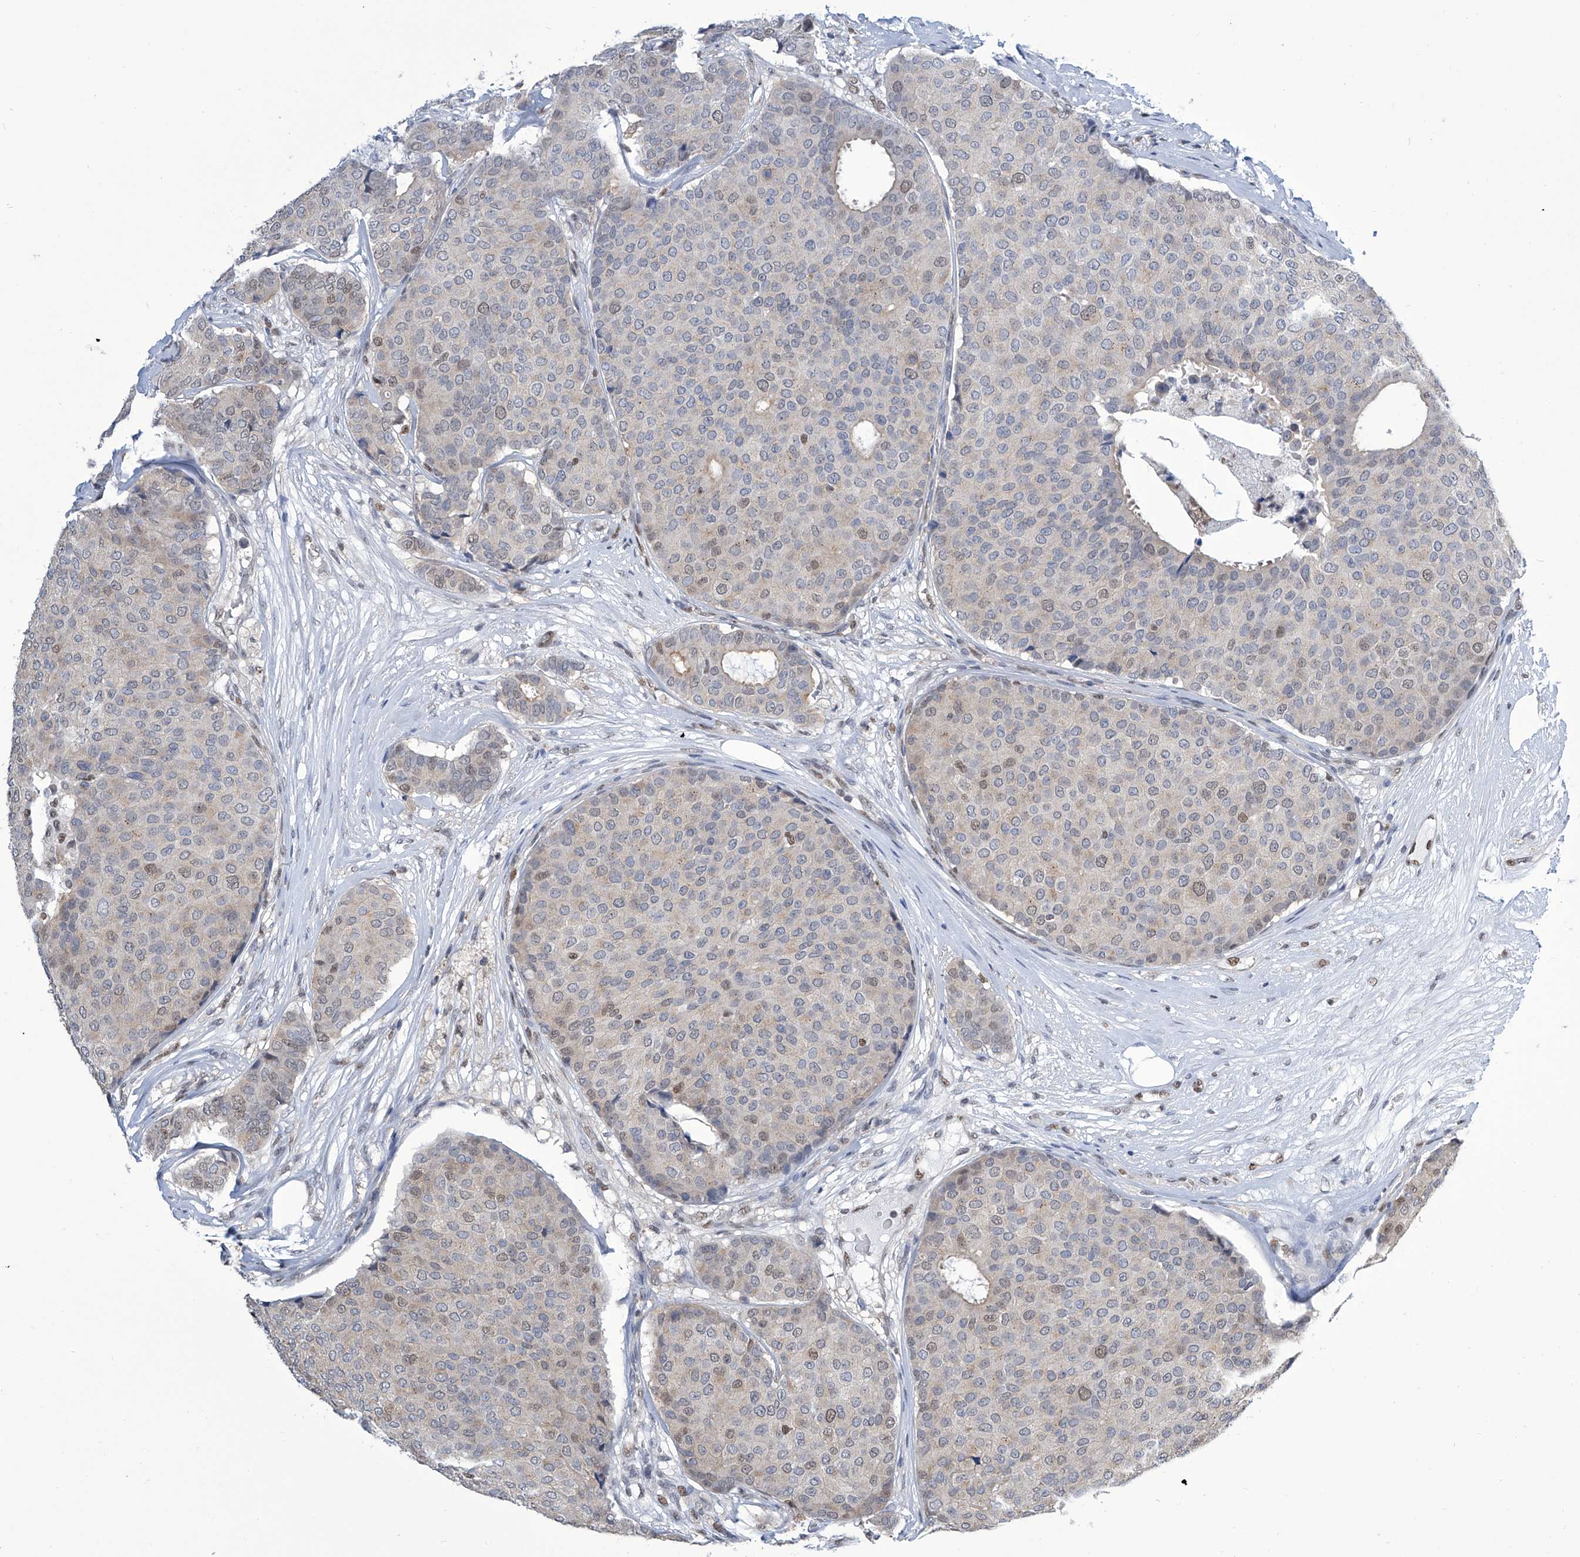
{"staining": {"intensity": "moderate", "quantity": "<25%", "location": "nuclear"}, "tissue": "breast cancer", "cell_type": "Tumor cells", "image_type": "cancer", "snomed": [{"axis": "morphology", "description": "Duct carcinoma"}, {"axis": "topography", "description": "Breast"}], "caption": "A high-resolution image shows immunohistochemistry (IHC) staining of breast cancer (invasive ductal carcinoma), which demonstrates moderate nuclear expression in about <25% of tumor cells.", "gene": "SREBF2", "patient": {"sex": "female", "age": 75}}